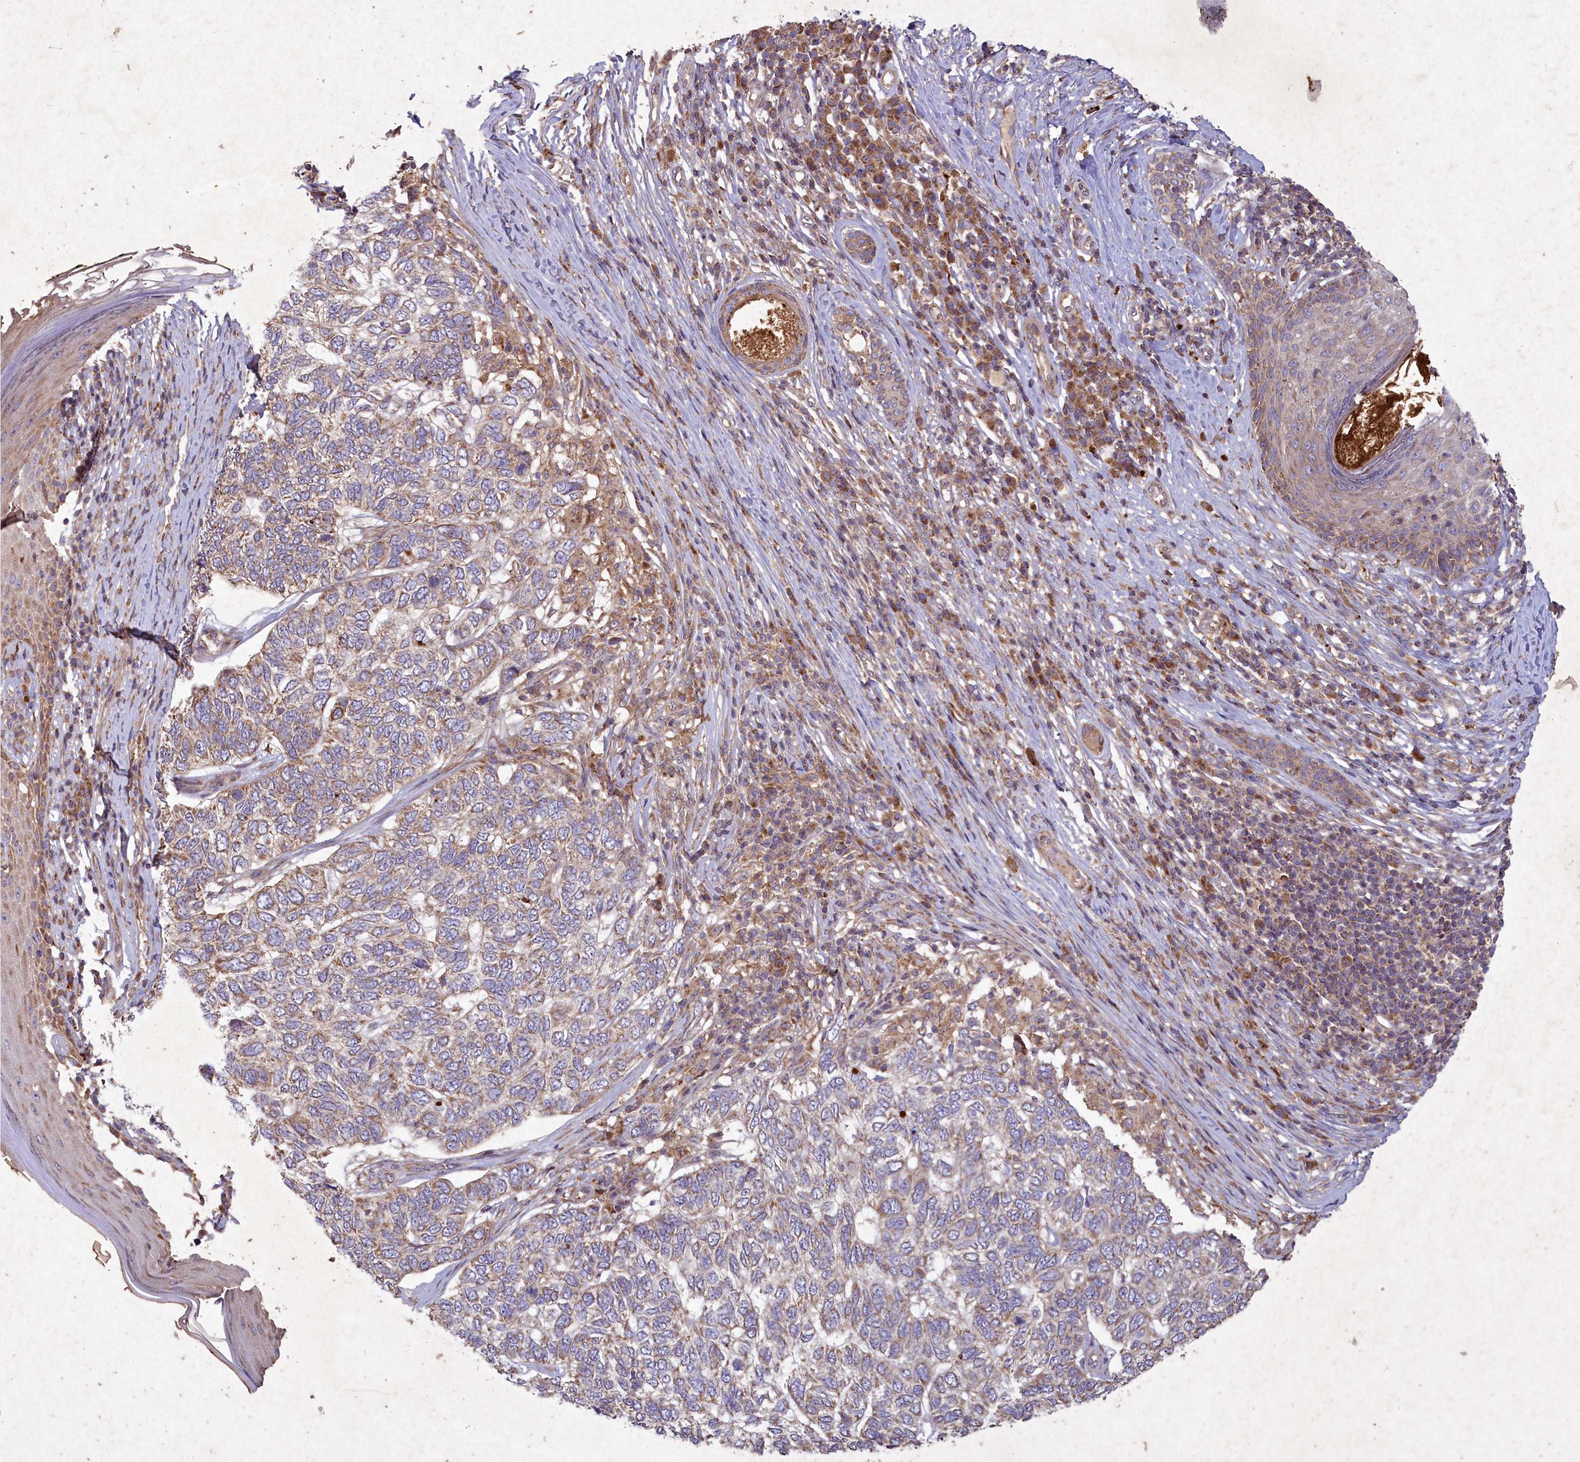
{"staining": {"intensity": "moderate", "quantity": "<25%", "location": "cytoplasmic/membranous"}, "tissue": "skin cancer", "cell_type": "Tumor cells", "image_type": "cancer", "snomed": [{"axis": "morphology", "description": "Basal cell carcinoma"}, {"axis": "topography", "description": "Skin"}], "caption": "Protein staining by immunohistochemistry demonstrates moderate cytoplasmic/membranous expression in about <25% of tumor cells in skin cancer.", "gene": "CIAO2B", "patient": {"sex": "female", "age": 65}}